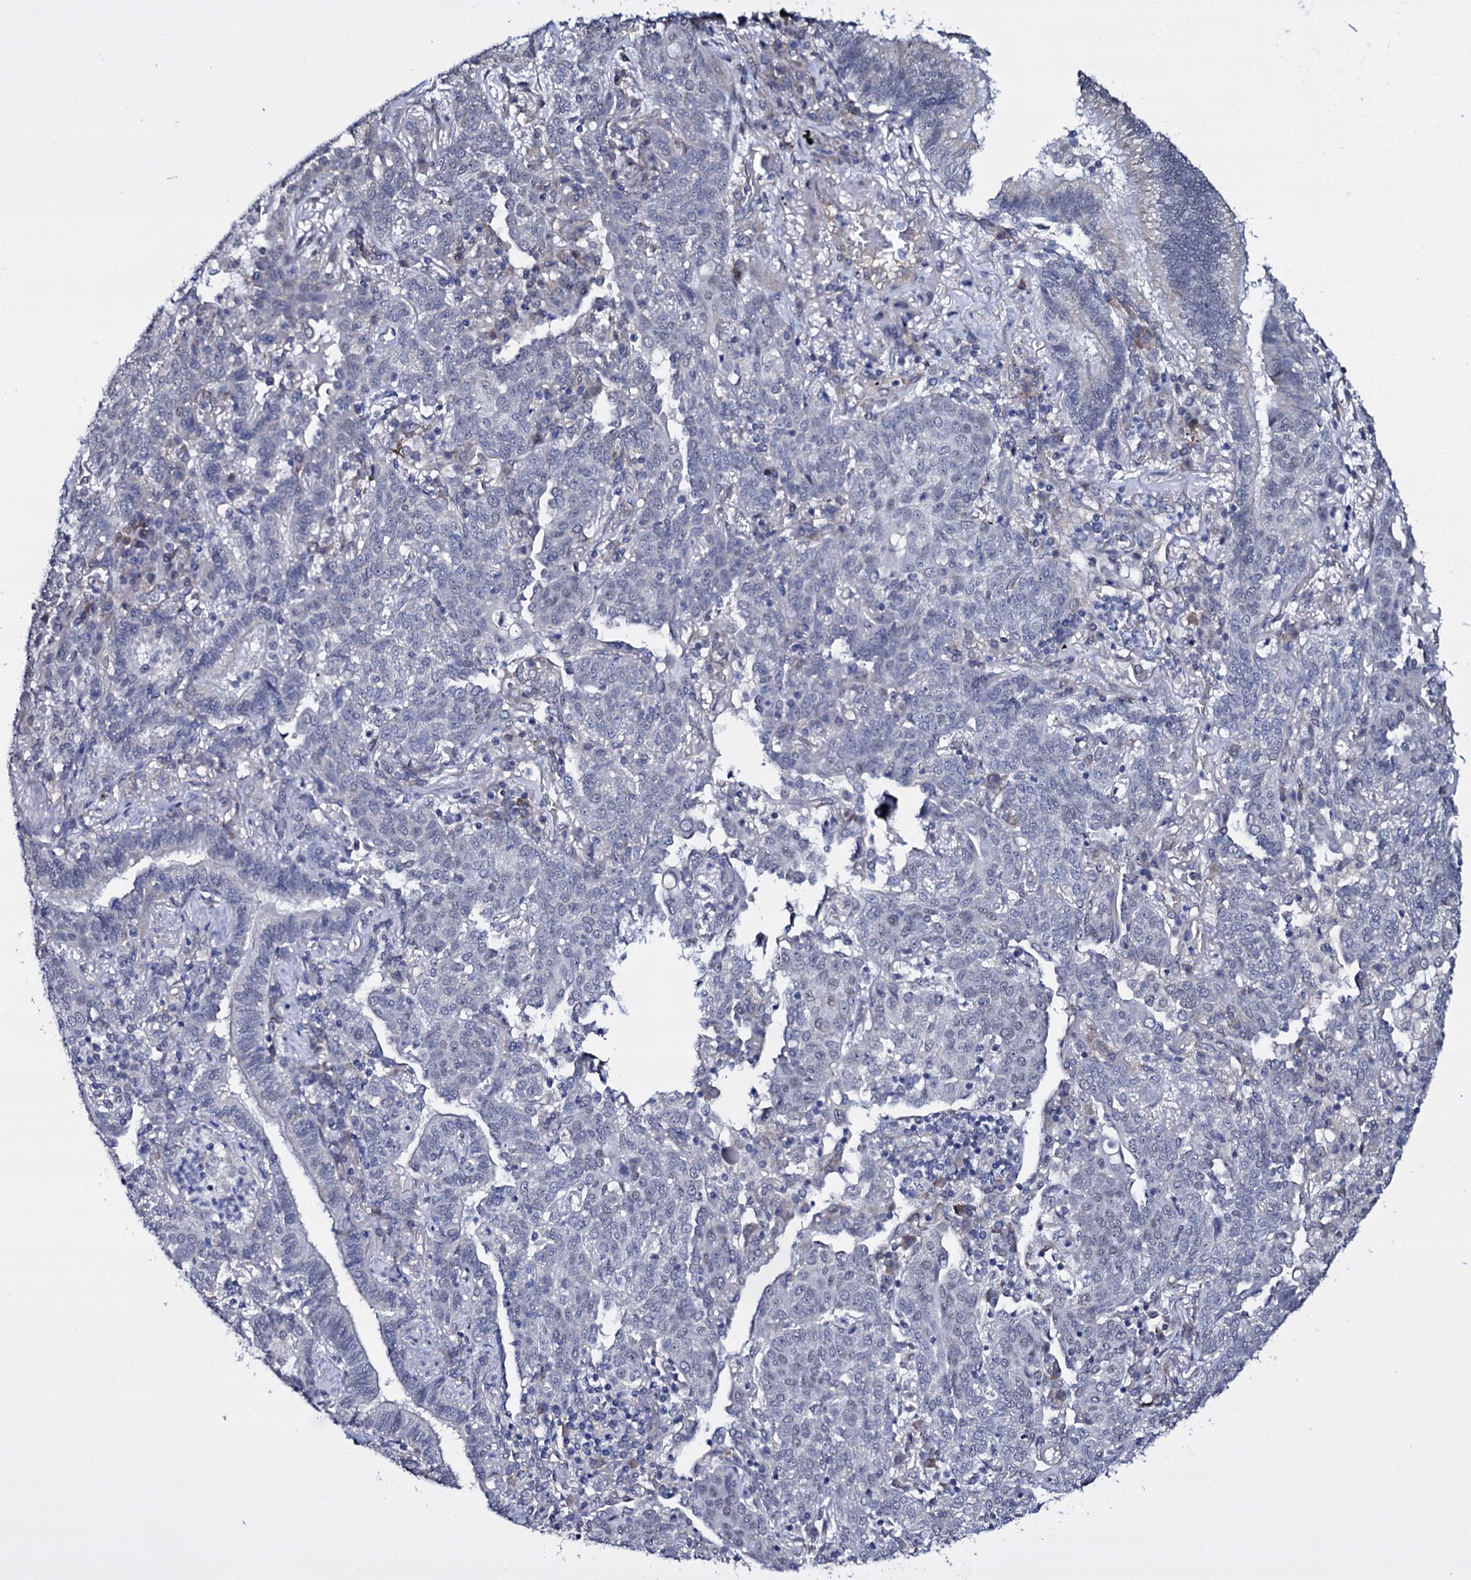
{"staining": {"intensity": "negative", "quantity": "none", "location": "none"}, "tissue": "lung cancer", "cell_type": "Tumor cells", "image_type": "cancer", "snomed": [{"axis": "morphology", "description": "Squamous cell carcinoma, NOS"}, {"axis": "topography", "description": "Lung"}], "caption": "Immunohistochemical staining of human lung squamous cell carcinoma displays no significant staining in tumor cells. The staining is performed using DAB brown chromogen with nuclei counter-stained in using hematoxylin.", "gene": "GAREM1", "patient": {"sex": "female", "age": 70}}